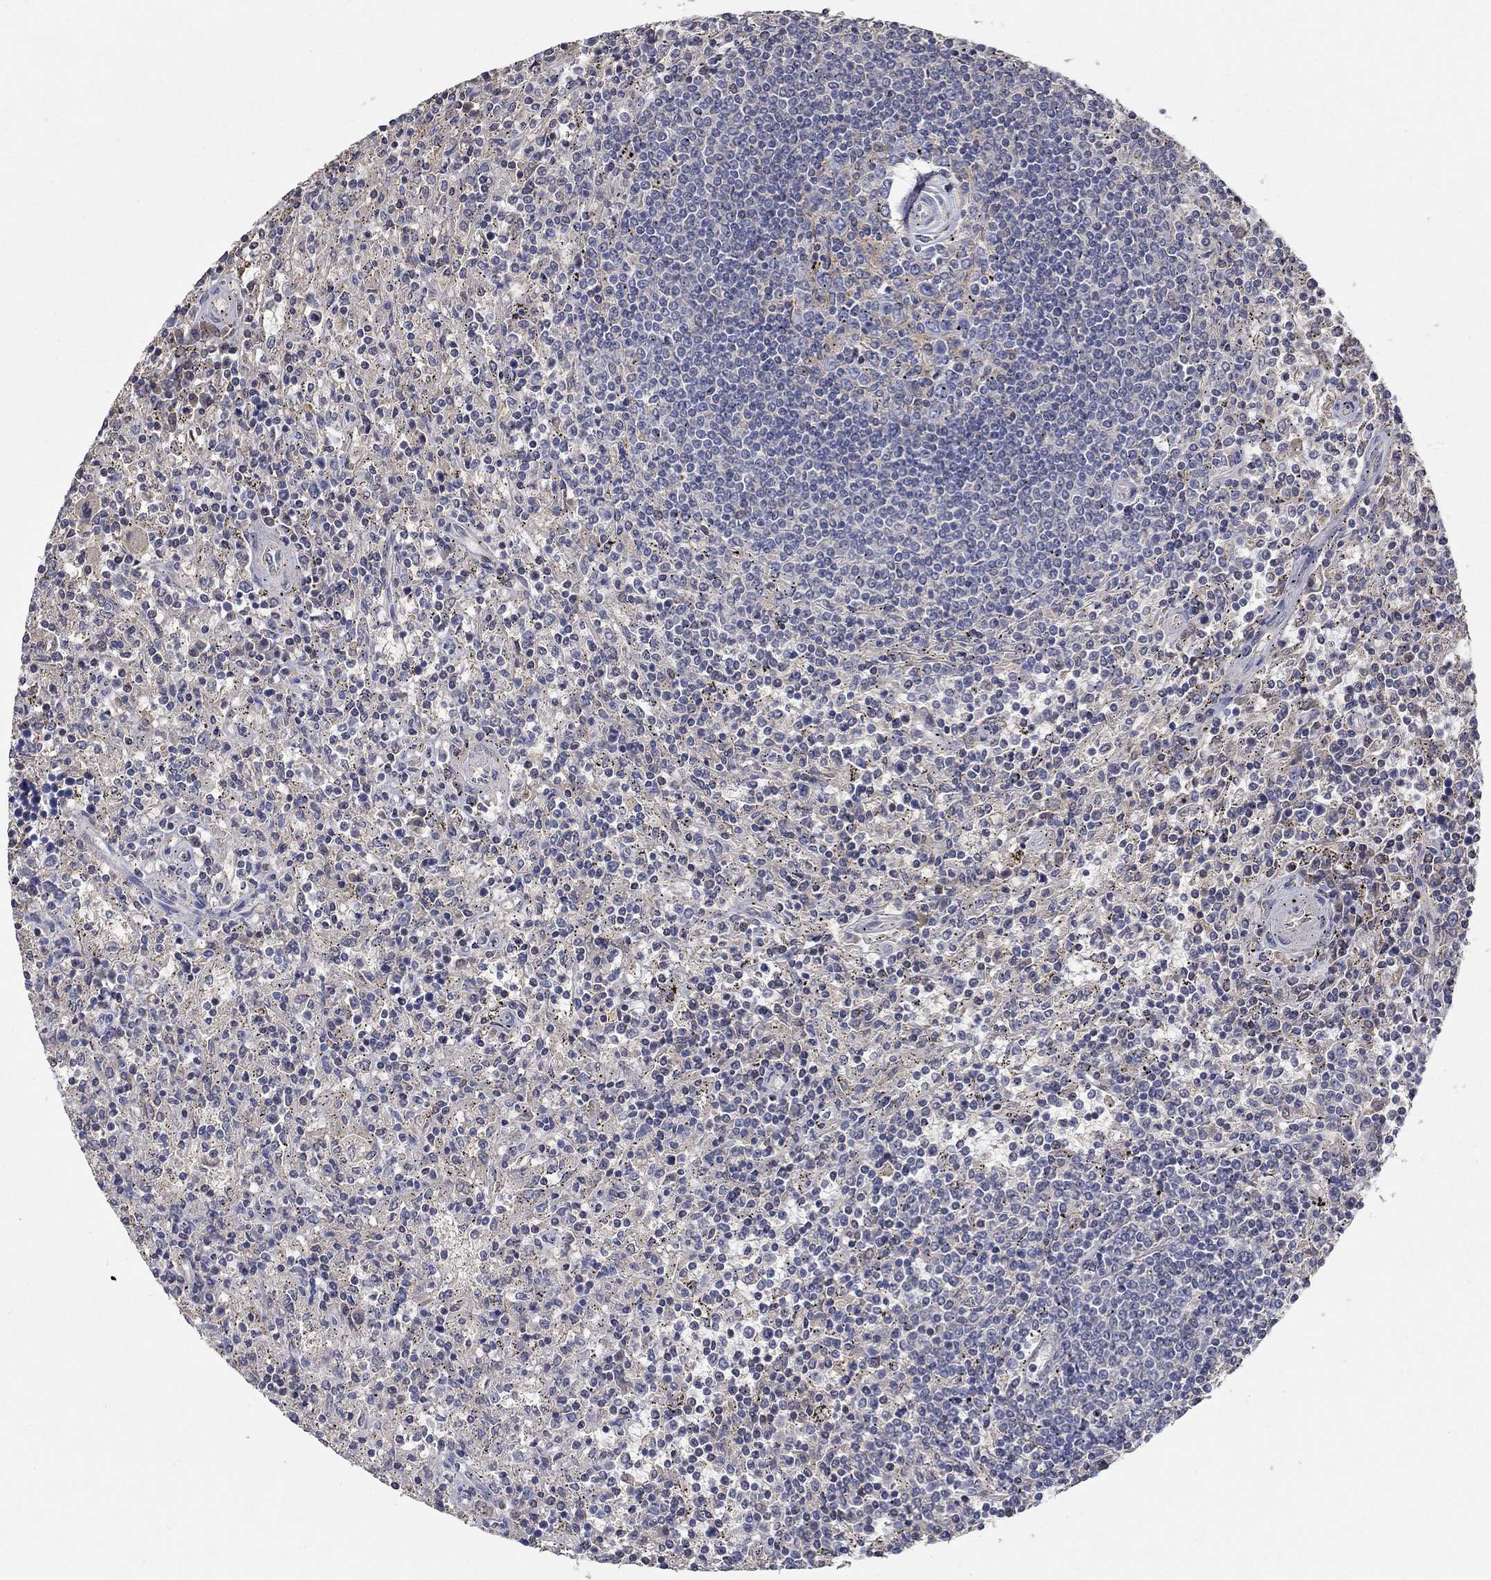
{"staining": {"intensity": "negative", "quantity": "none", "location": "none"}, "tissue": "lymphoma", "cell_type": "Tumor cells", "image_type": "cancer", "snomed": [{"axis": "morphology", "description": "Malignant lymphoma, non-Hodgkin's type, Low grade"}, {"axis": "topography", "description": "Spleen"}], "caption": "There is no significant positivity in tumor cells of malignant lymphoma, non-Hodgkin's type (low-grade).", "gene": "IL10", "patient": {"sex": "male", "age": 62}}